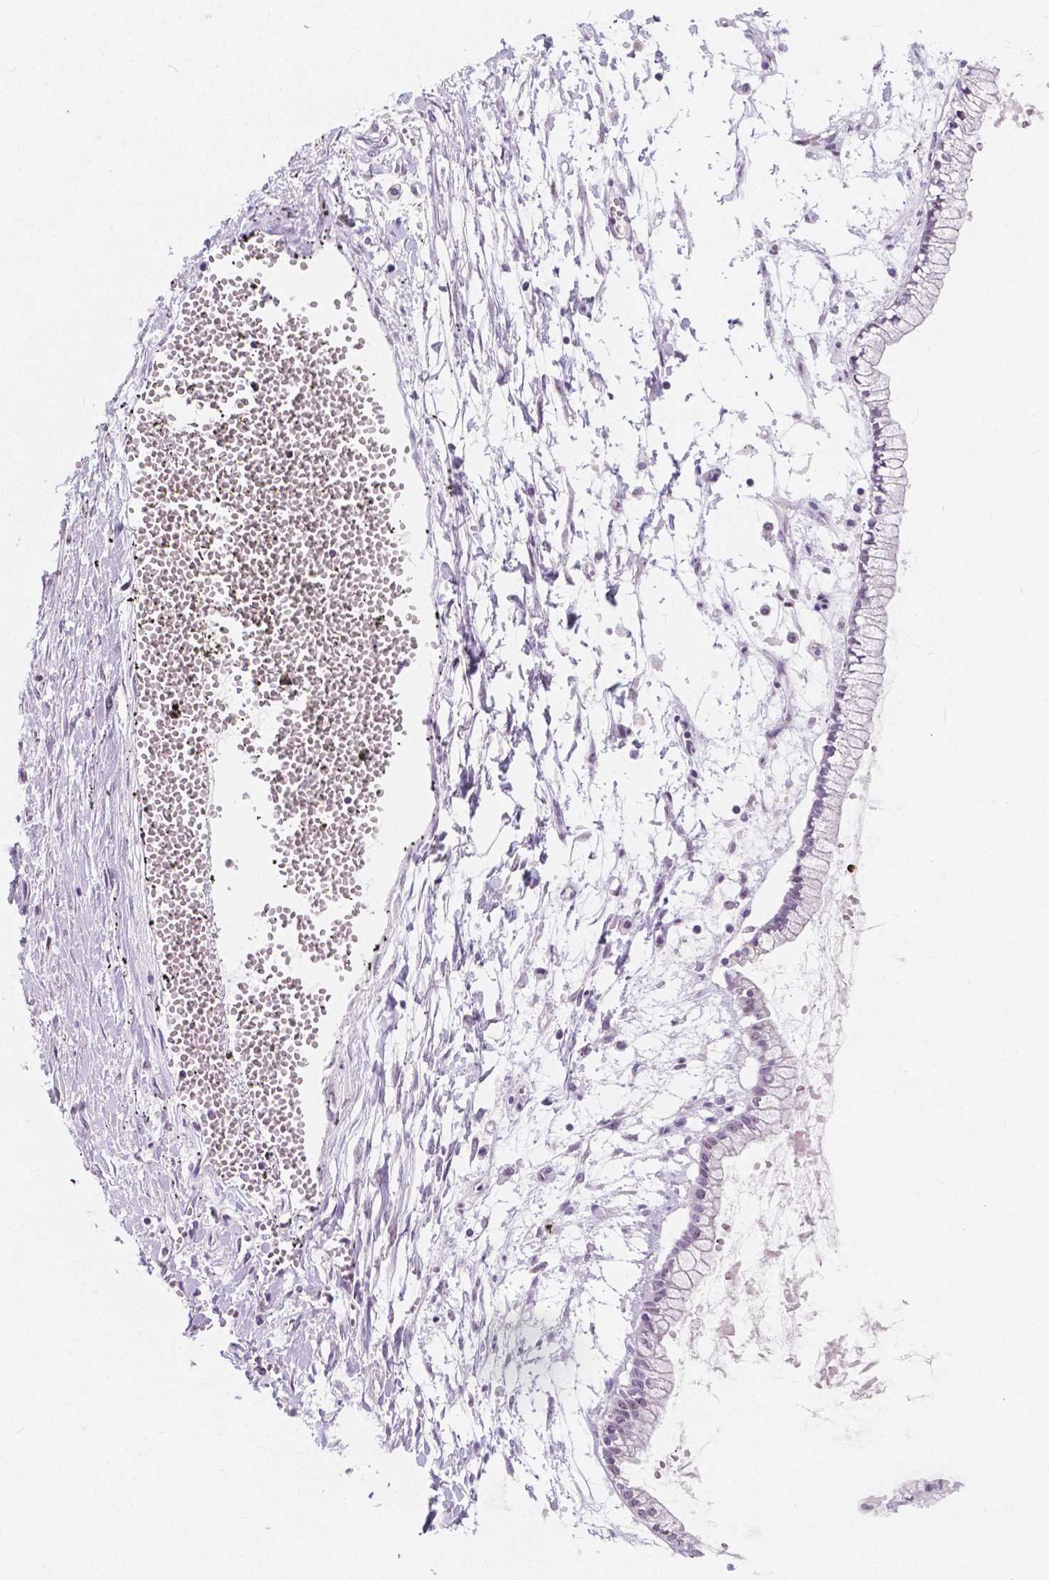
{"staining": {"intensity": "negative", "quantity": "none", "location": "none"}, "tissue": "ovarian cancer", "cell_type": "Tumor cells", "image_type": "cancer", "snomed": [{"axis": "morphology", "description": "Cystadenocarcinoma, mucinous, NOS"}, {"axis": "topography", "description": "Ovary"}], "caption": "The immunohistochemistry (IHC) photomicrograph has no significant staining in tumor cells of ovarian mucinous cystadenocarcinoma tissue.", "gene": "NOLC1", "patient": {"sex": "female", "age": 67}}